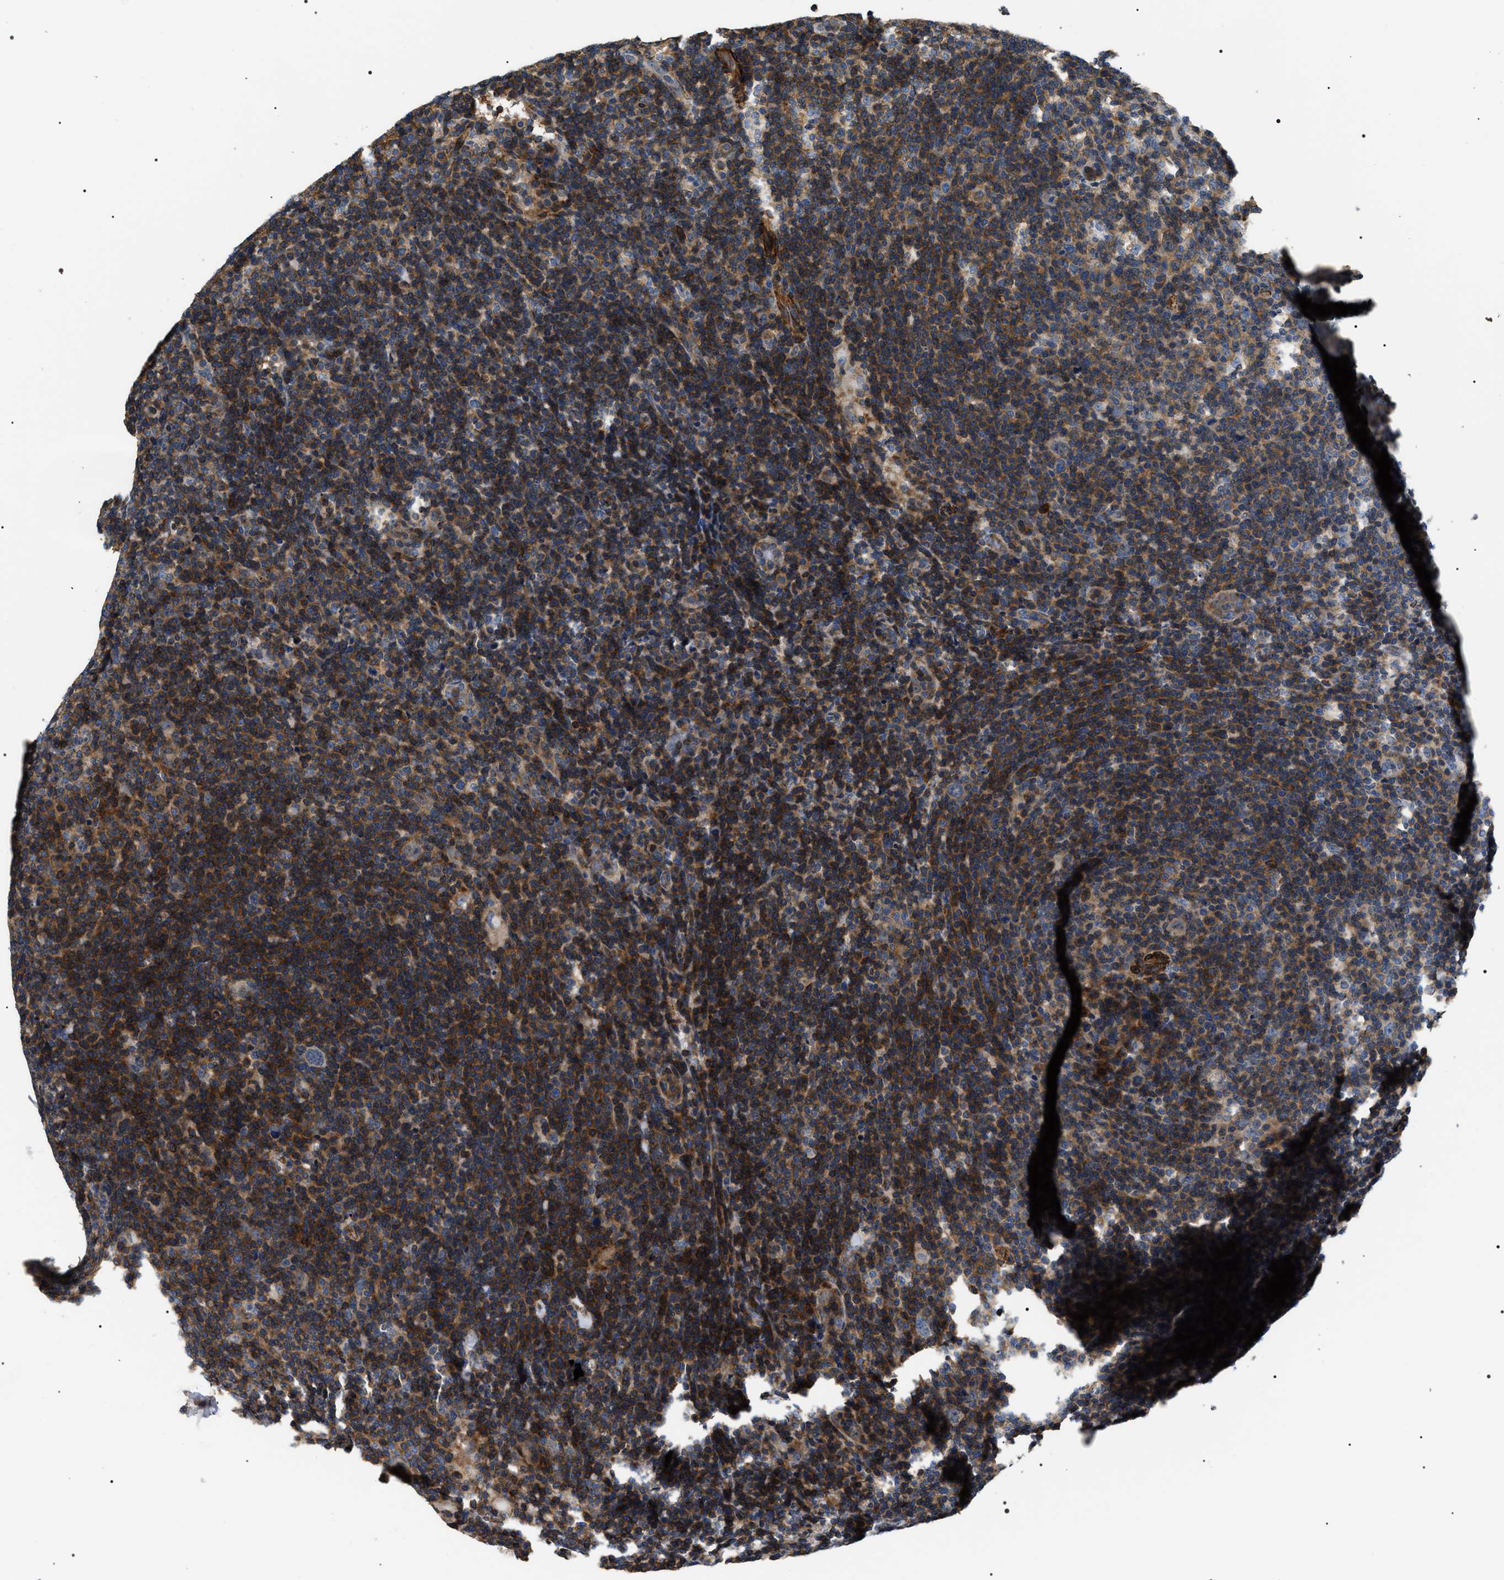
{"staining": {"intensity": "moderate", "quantity": "<25%", "location": "cytoplasmic/membranous"}, "tissue": "lymphoma", "cell_type": "Tumor cells", "image_type": "cancer", "snomed": [{"axis": "morphology", "description": "Hodgkin's disease, NOS"}, {"axis": "topography", "description": "Lymph node"}], "caption": "A high-resolution image shows IHC staining of lymphoma, which demonstrates moderate cytoplasmic/membranous staining in approximately <25% of tumor cells.", "gene": "ZC3HAV1L", "patient": {"sex": "female", "age": 57}}